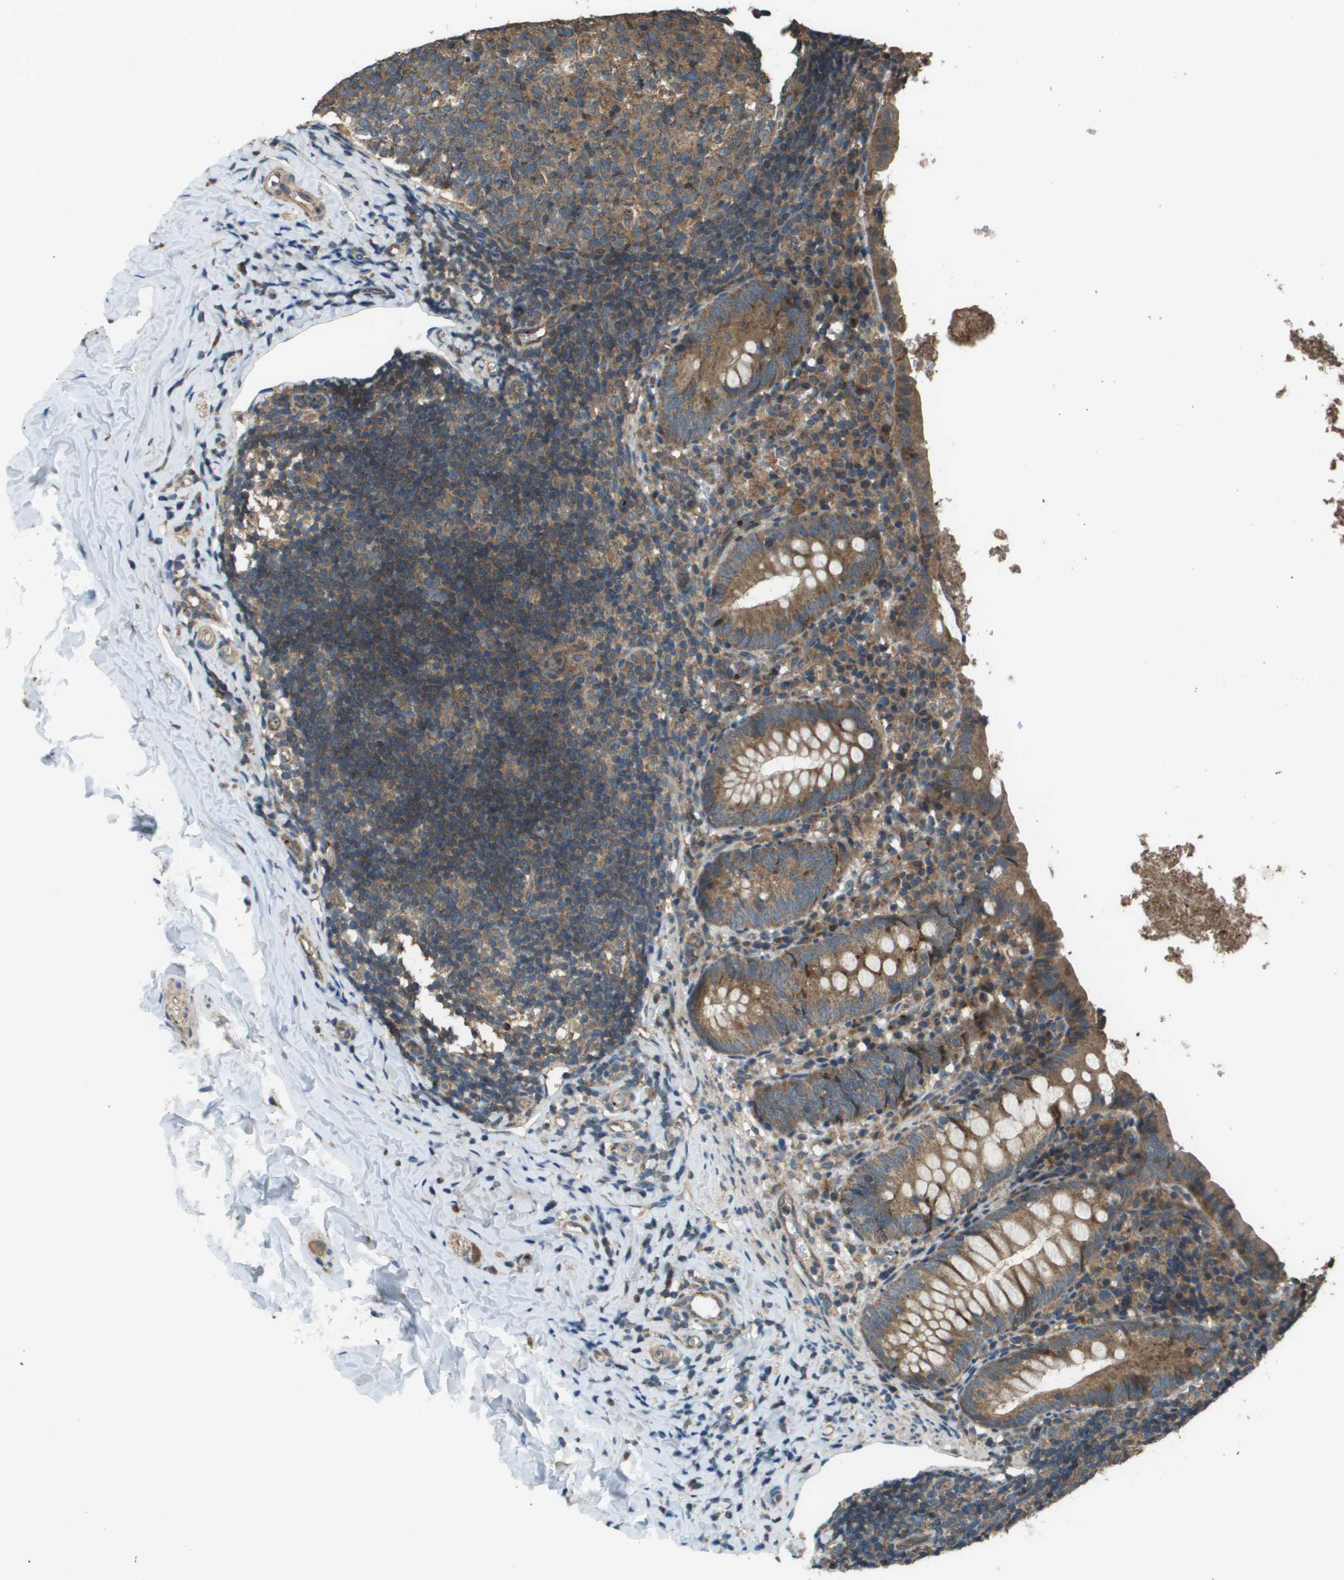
{"staining": {"intensity": "moderate", "quantity": ">75%", "location": "cytoplasmic/membranous"}, "tissue": "appendix", "cell_type": "Glandular cells", "image_type": "normal", "snomed": [{"axis": "morphology", "description": "Normal tissue, NOS"}, {"axis": "topography", "description": "Appendix"}], "caption": "A brown stain labels moderate cytoplasmic/membranous positivity of a protein in glandular cells of benign human appendix.", "gene": "PLPBP", "patient": {"sex": "female", "age": 10}}